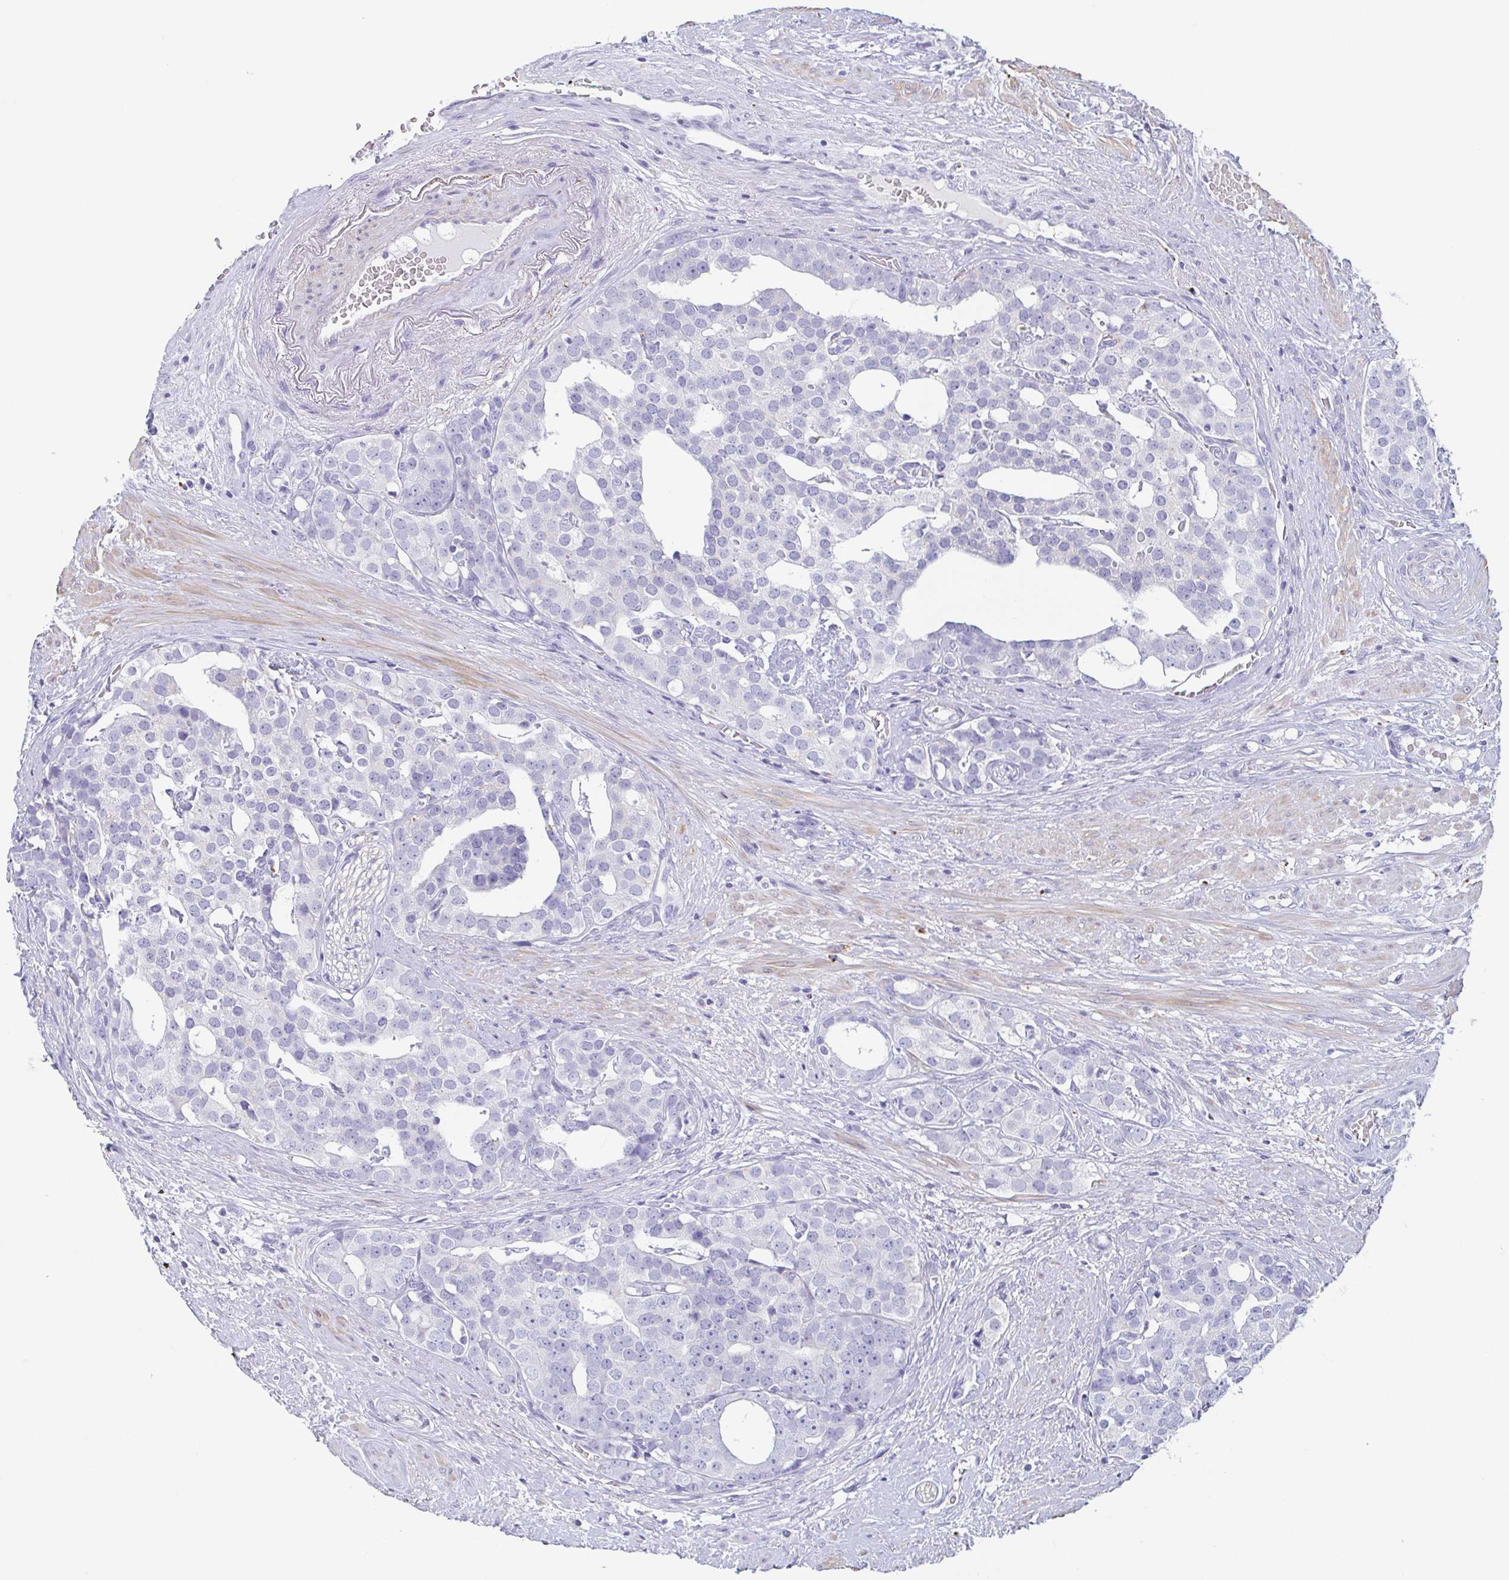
{"staining": {"intensity": "negative", "quantity": "none", "location": "none"}, "tissue": "prostate cancer", "cell_type": "Tumor cells", "image_type": "cancer", "snomed": [{"axis": "morphology", "description": "Adenocarcinoma, High grade"}, {"axis": "topography", "description": "Prostate"}], "caption": "DAB immunohistochemical staining of human prostate cancer exhibits no significant staining in tumor cells. (Stains: DAB (3,3'-diaminobenzidine) IHC with hematoxylin counter stain, Microscopy: brightfield microscopy at high magnification).", "gene": "TAGLN3", "patient": {"sex": "male", "age": 71}}